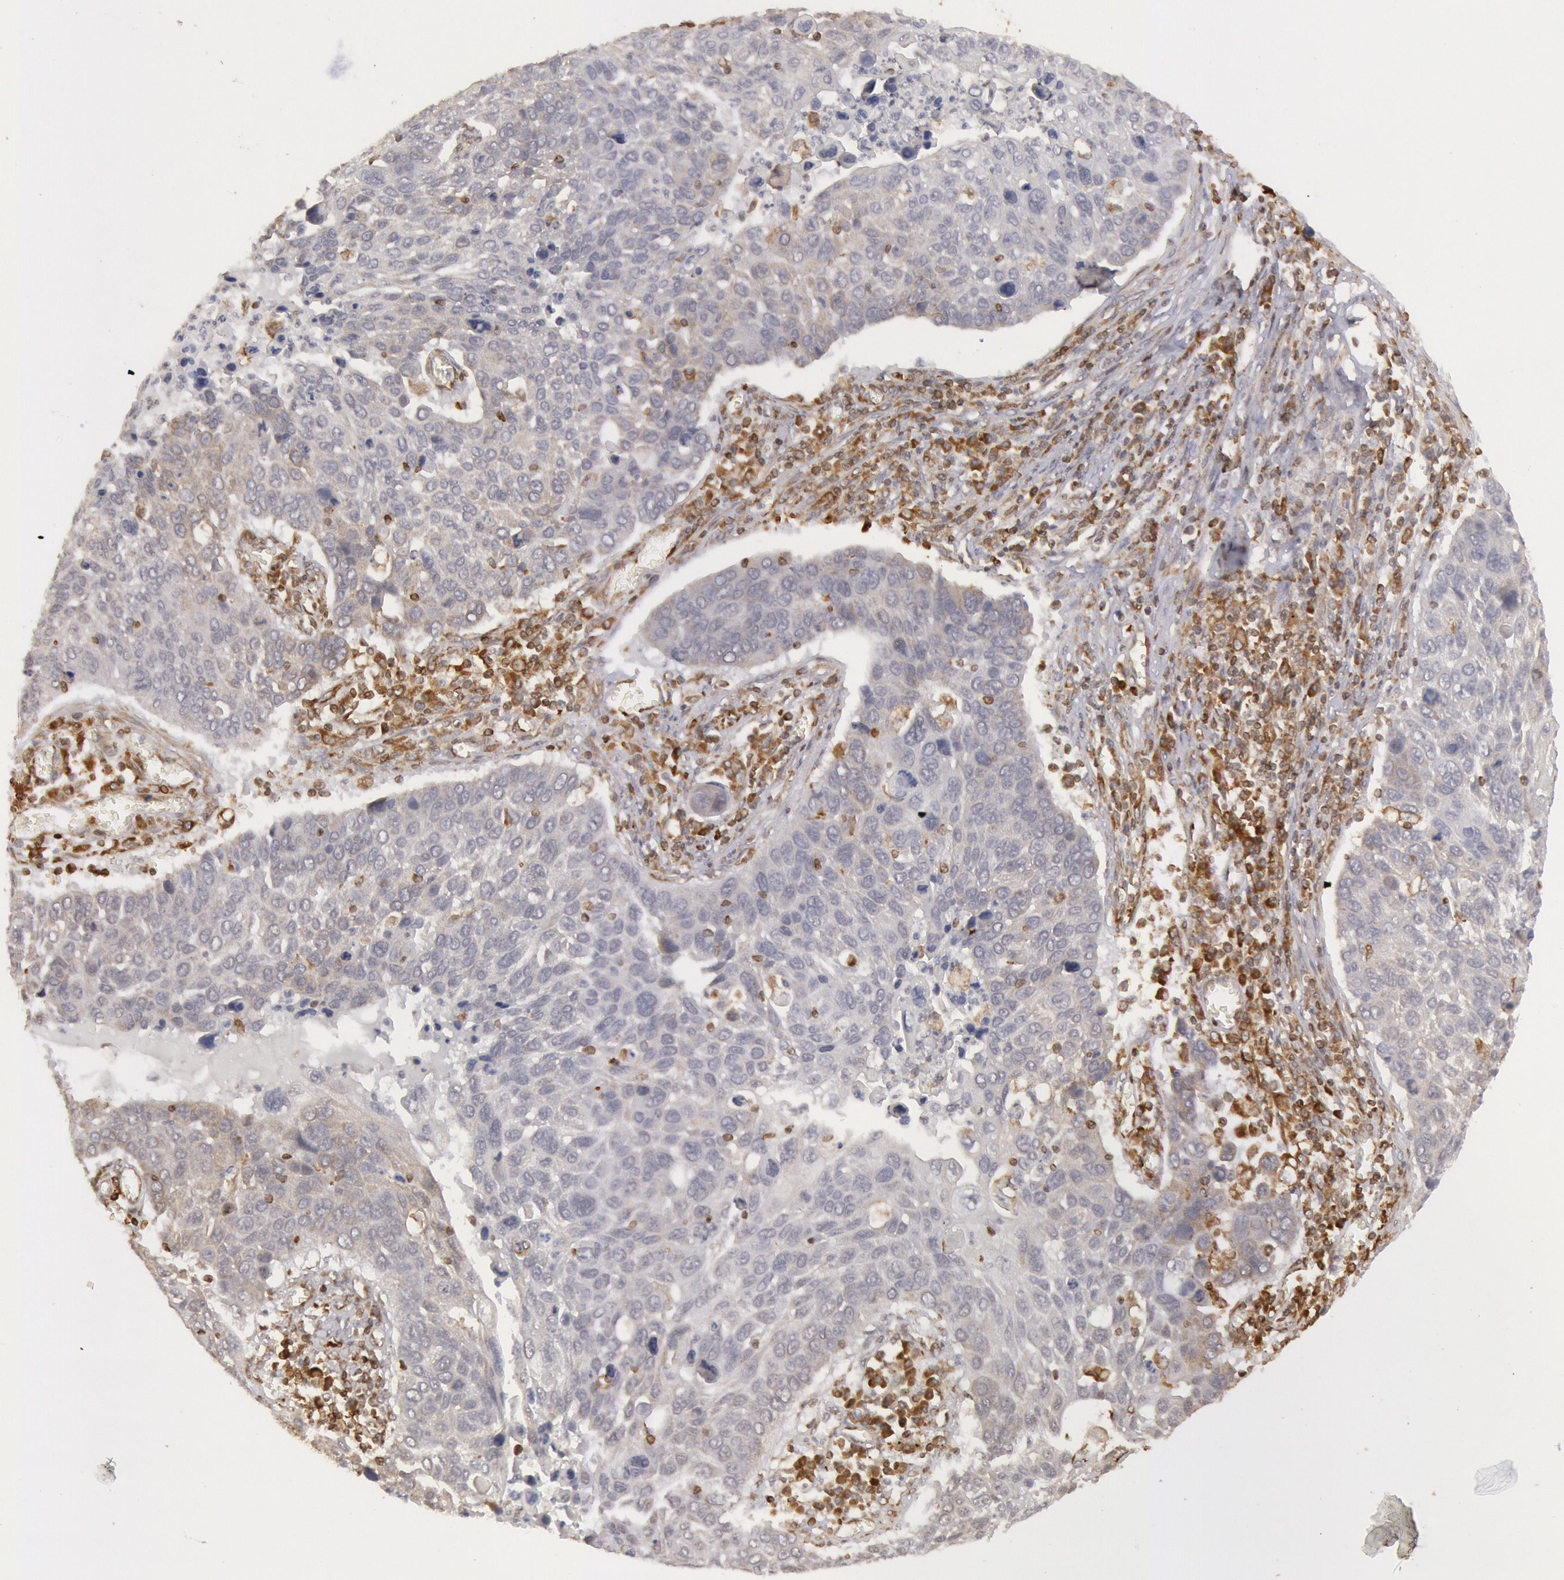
{"staining": {"intensity": "negative", "quantity": "none", "location": "none"}, "tissue": "lung cancer", "cell_type": "Tumor cells", "image_type": "cancer", "snomed": [{"axis": "morphology", "description": "Squamous cell carcinoma, NOS"}, {"axis": "topography", "description": "Lung"}], "caption": "This is an immunohistochemistry (IHC) image of squamous cell carcinoma (lung). There is no expression in tumor cells.", "gene": "TAP2", "patient": {"sex": "male", "age": 68}}